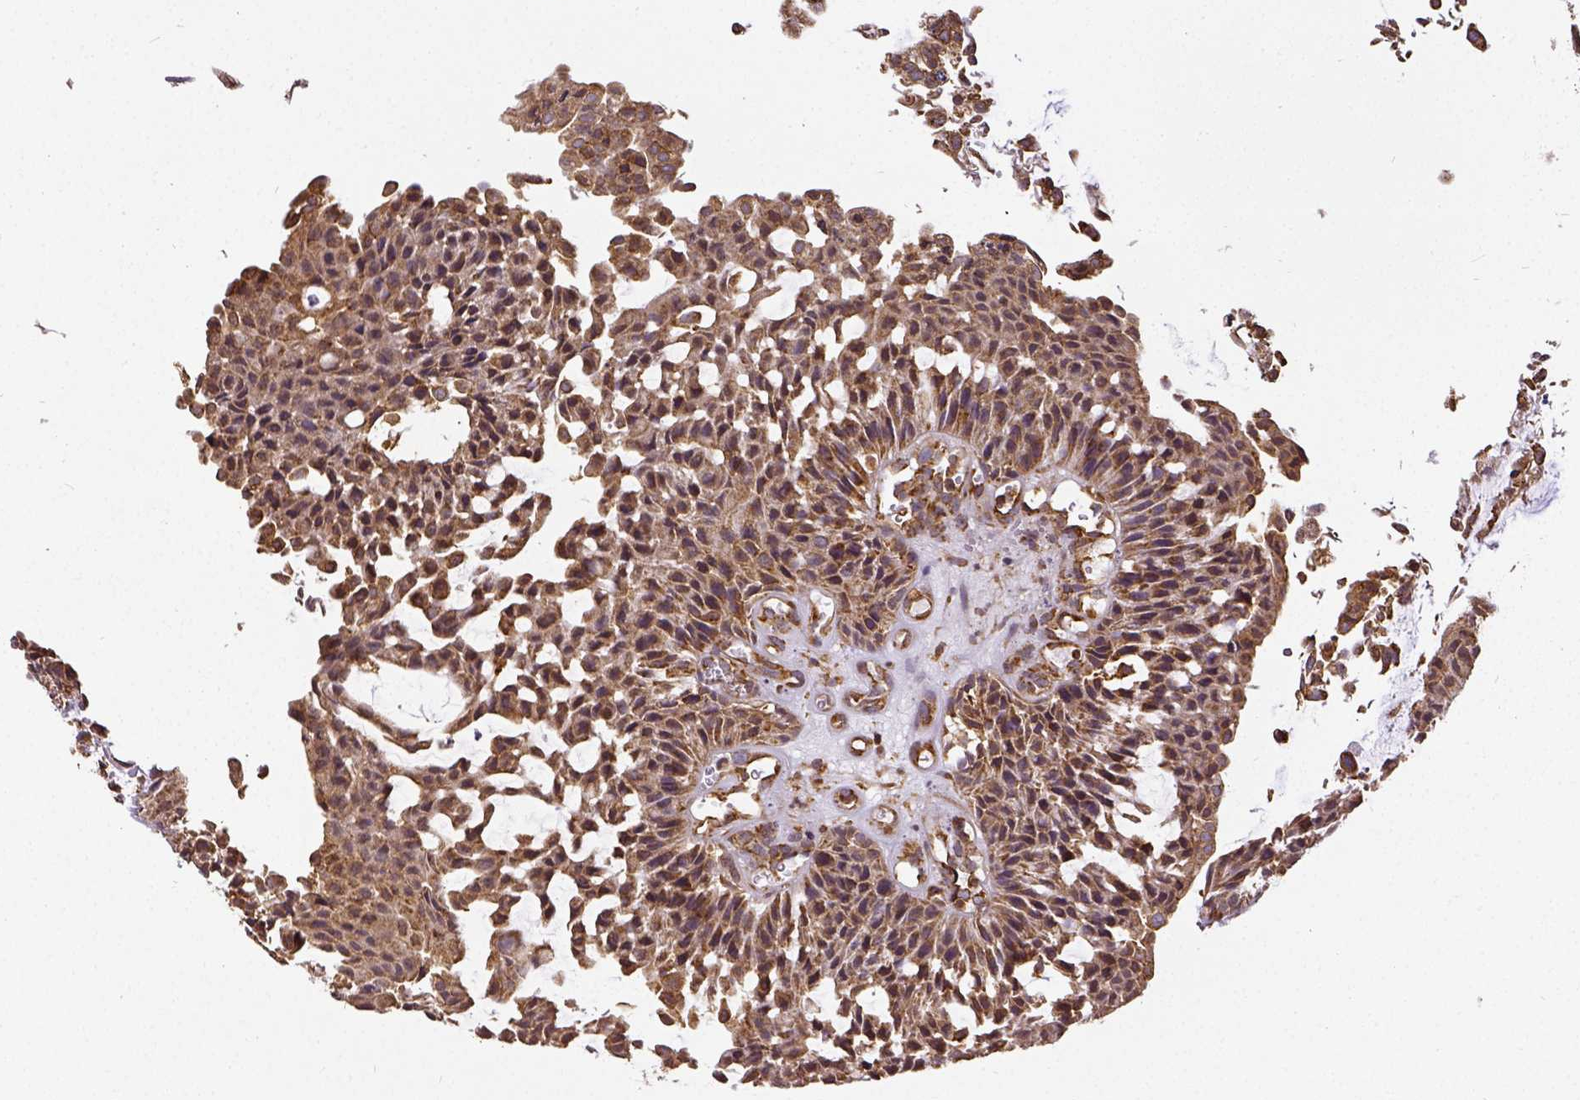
{"staining": {"intensity": "moderate", "quantity": ">75%", "location": "cytoplasmic/membranous"}, "tissue": "urothelial cancer", "cell_type": "Tumor cells", "image_type": "cancer", "snomed": [{"axis": "morphology", "description": "Urothelial carcinoma, NOS"}, {"axis": "topography", "description": "Urinary bladder"}], "caption": "Immunohistochemical staining of urothelial cancer reveals moderate cytoplasmic/membranous protein staining in about >75% of tumor cells.", "gene": "MTDH", "patient": {"sex": "male", "age": 84}}